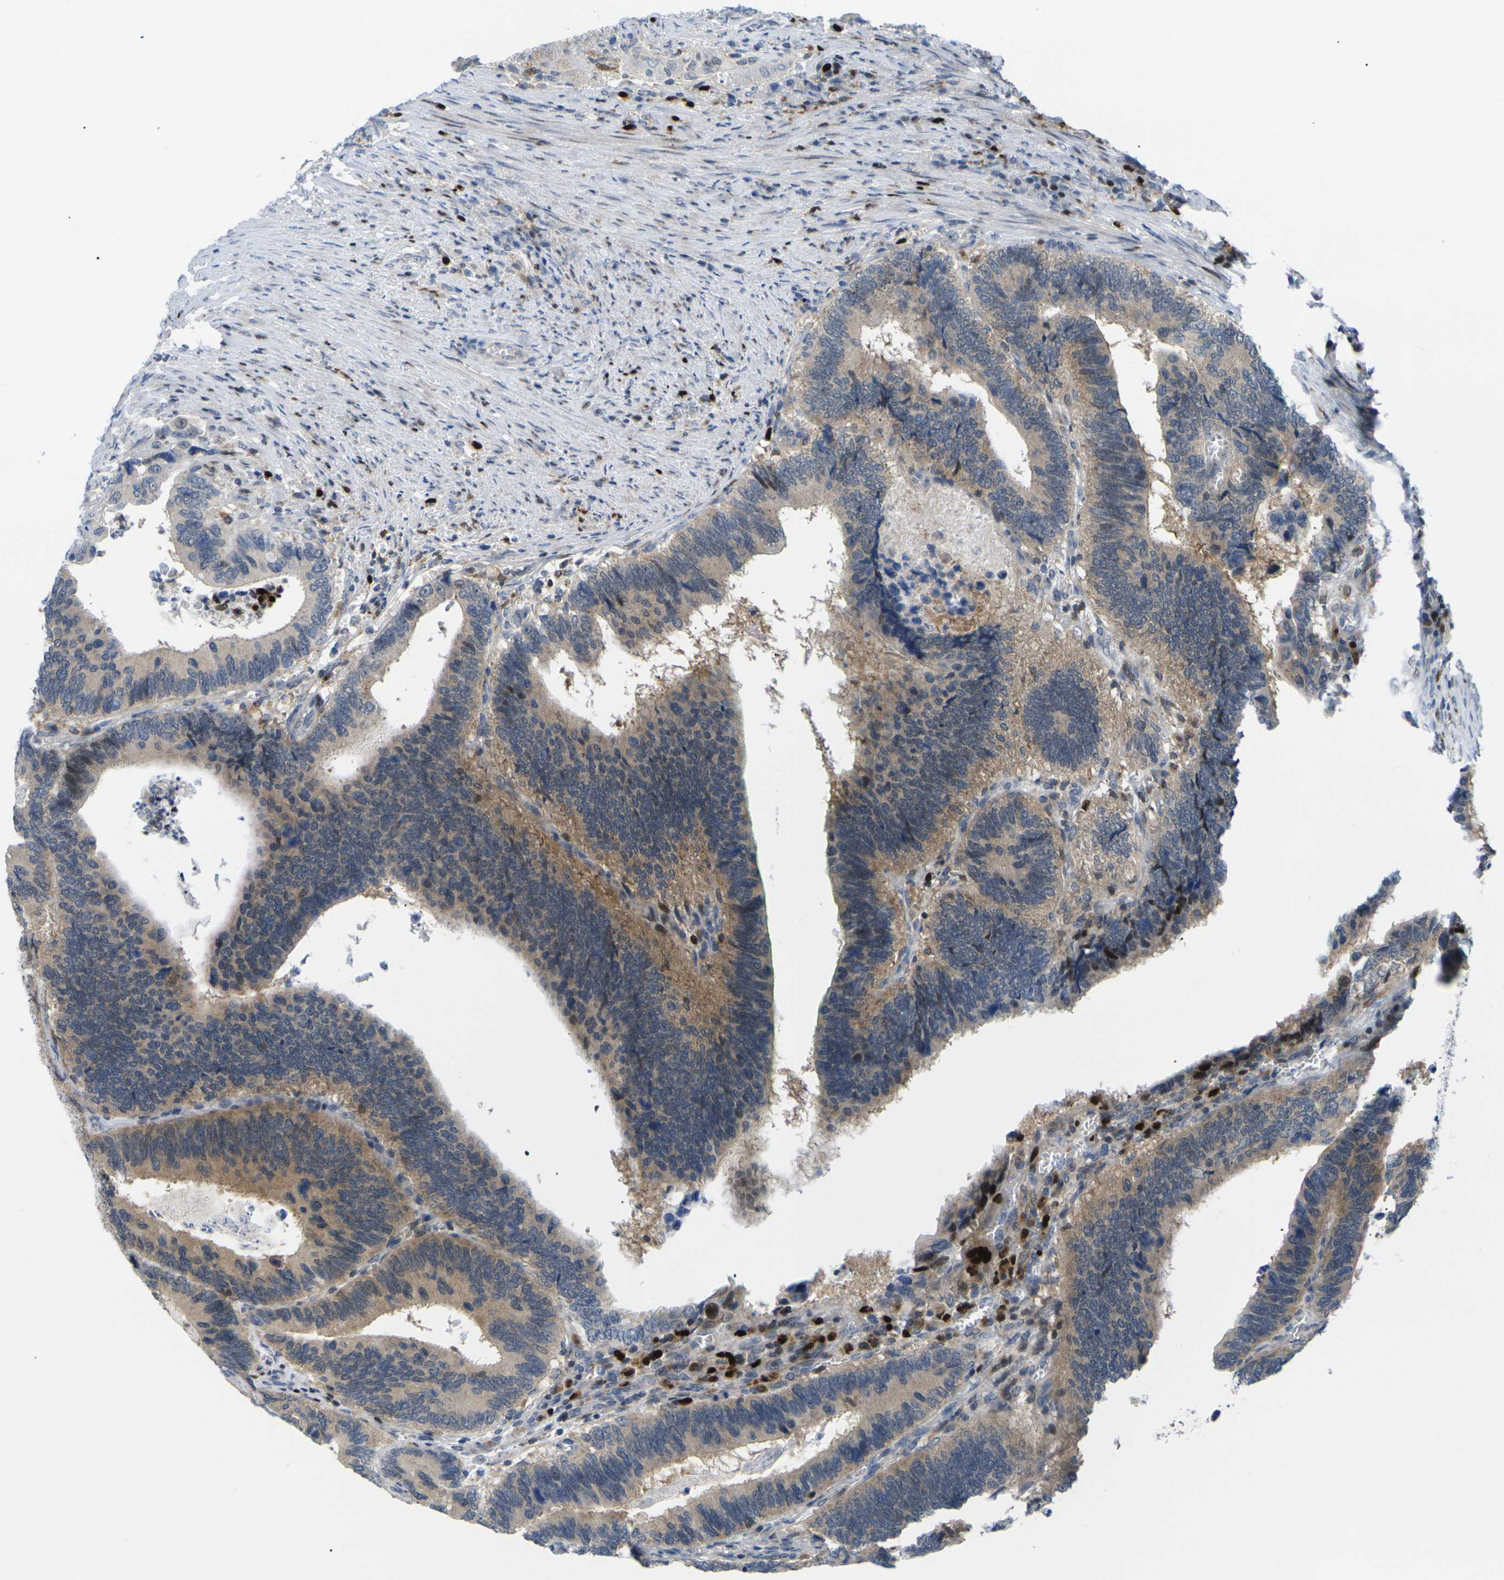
{"staining": {"intensity": "moderate", "quantity": ">75%", "location": "cytoplasmic/membranous"}, "tissue": "colorectal cancer", "cell_type": "Tumor cells", "image_type": "cancer", "snomed": [{"axis": "morphology", "description": "Adenocarcinoma, NOS"}, {"axis": "topography", "description": "Colon"}], "caption": "IHC staining of colorectal cancer, which exhibits medium levels of moderate cytoplasmic/membranous positivity in about >75% of tumor cells indicating moderate cytoplasmic/membranous protein positivity. The staining was performed using DAB (3,3'-diaminobenzidine) (brown) for protein detection and nuclei were counterstained in hematoxylin (blue).", "gene": "RPS6KA3", "patient": {"sex": "male", "age": 72}}